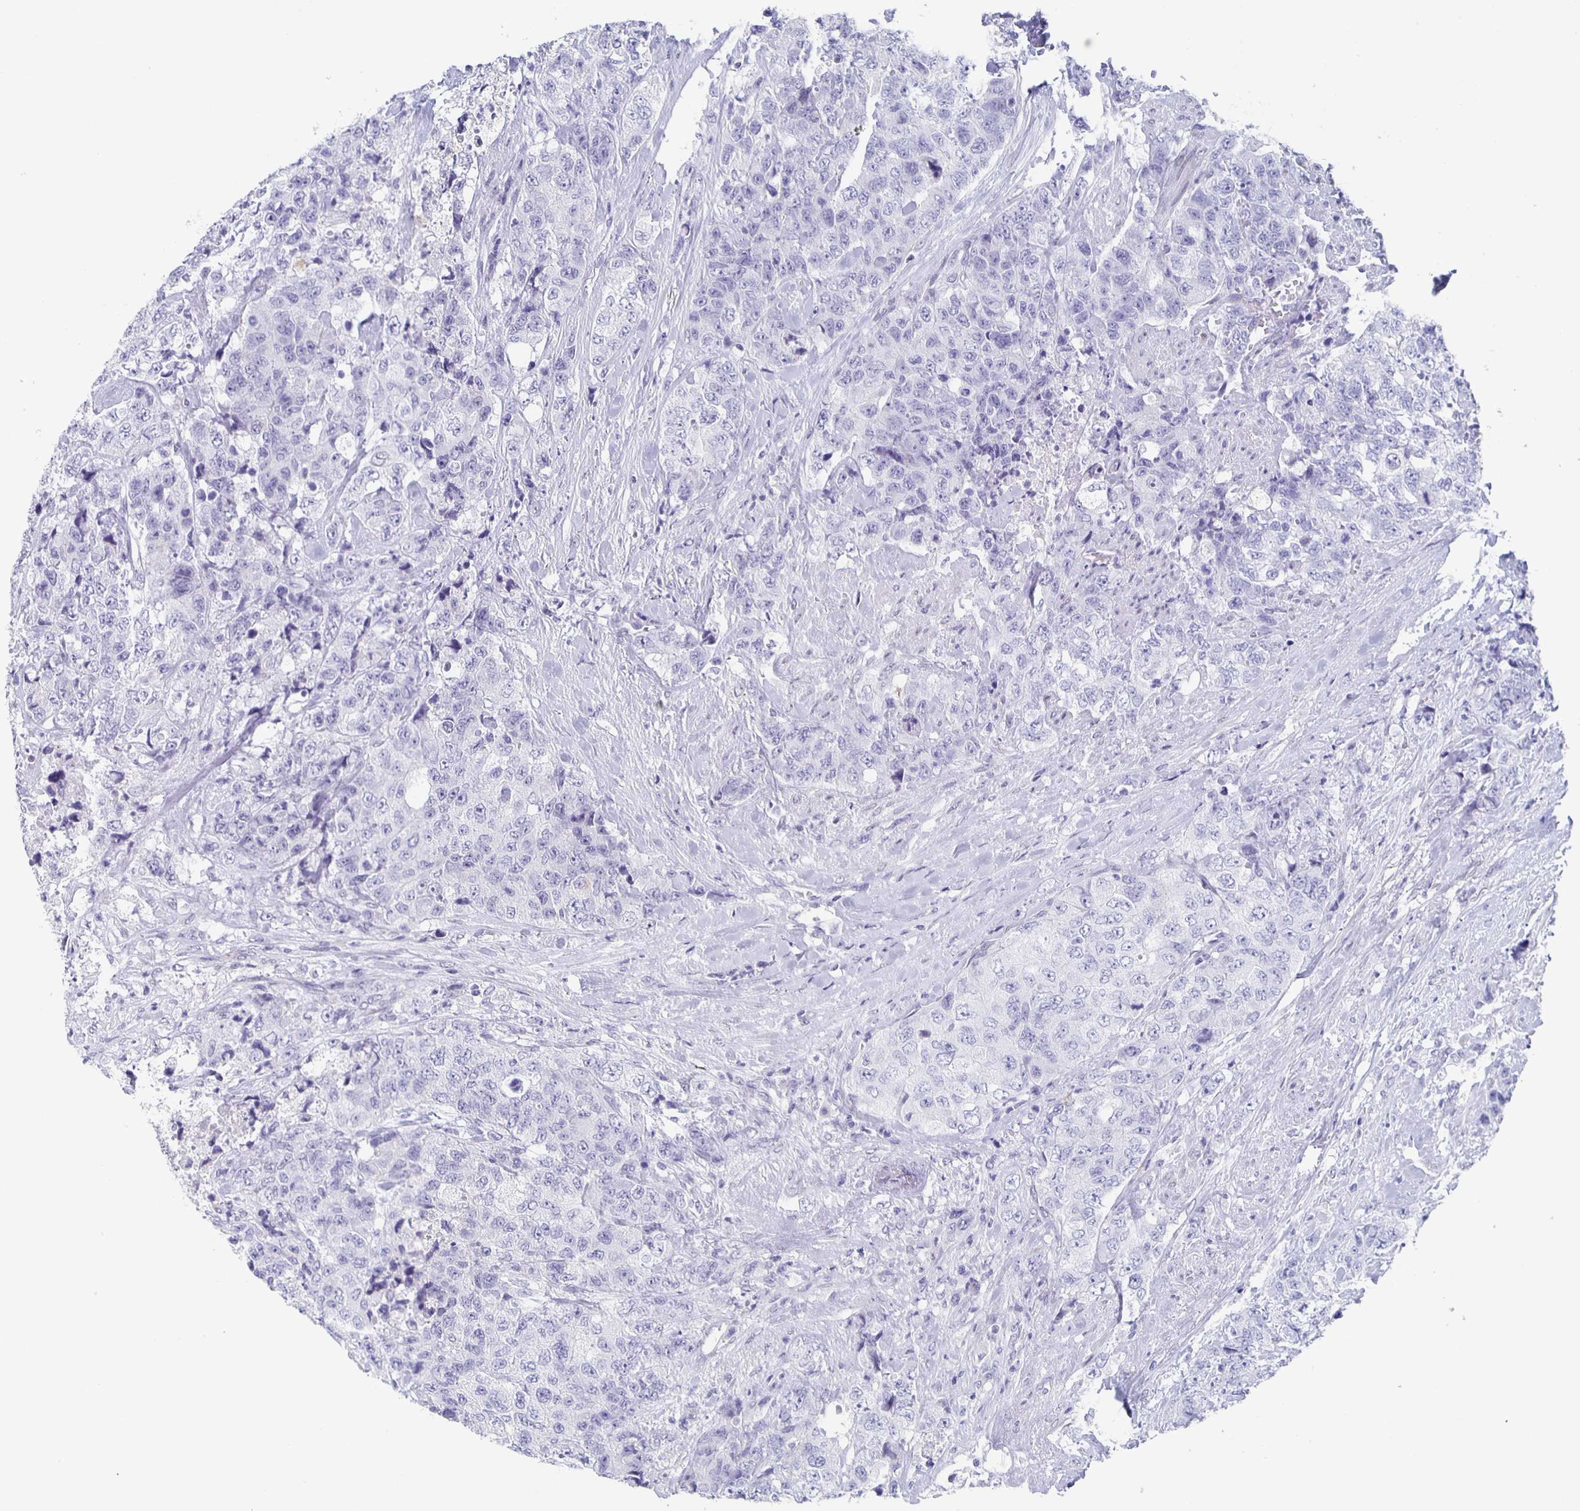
{"staining": {"intensity": "negative", "quantity": "none", "location": "none"}, "tissue": "urothelial cancer", "cell_type": "Tumor cells", "image_type": "cancer", "snomed": [{"axis": "morphology", "description": "Urothelial carcinoma, High grade"}, {"axis": "topography", "description": "Urinary bladder"}], "caption": "Tumor cells show no significant protein expression in urothelial cancer.", "gene": "CCDC17", "patient": {"sex": "female", "age": 78}}